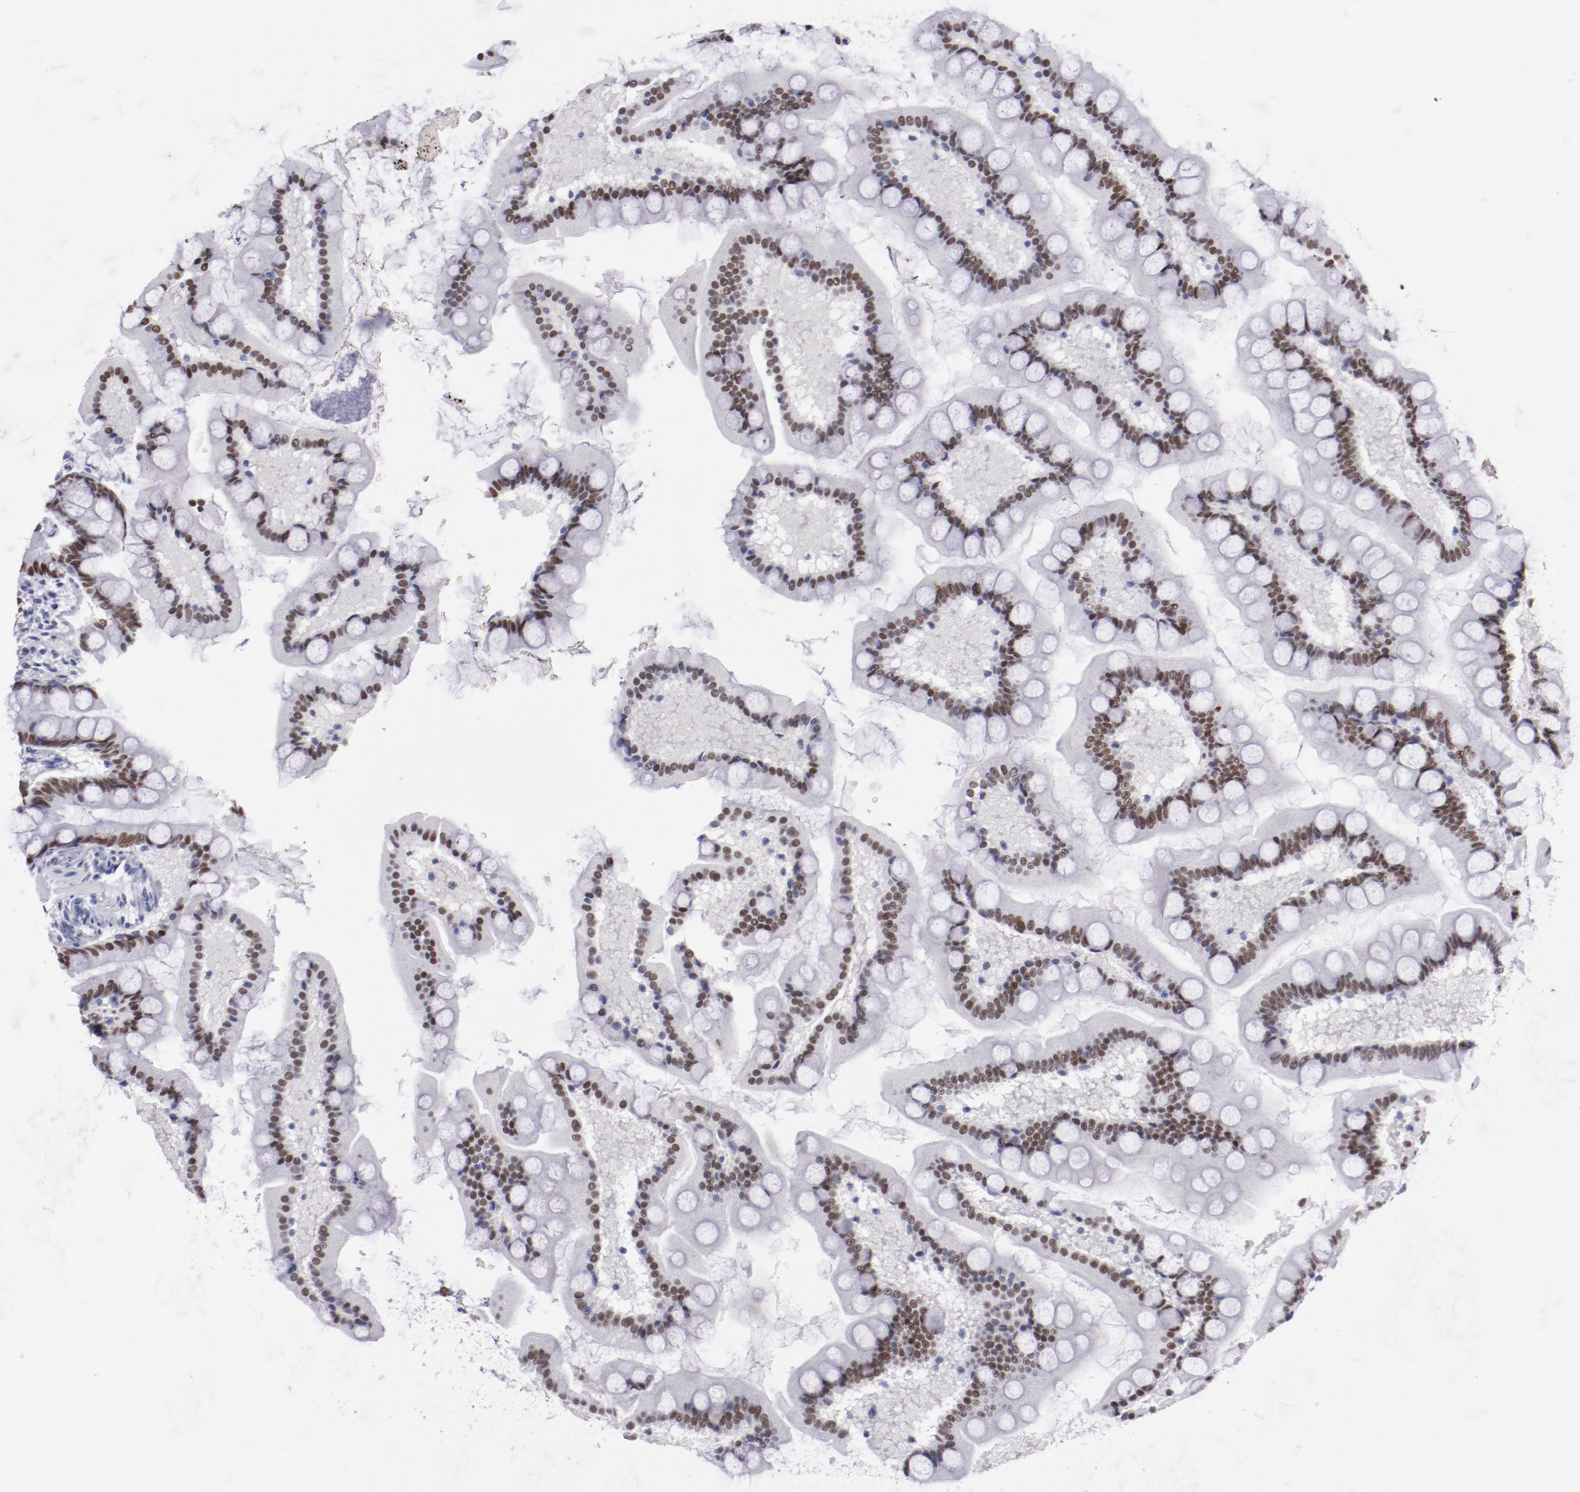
{"staining": {"intensity": "moderate", "quantity": ">75%", "location": "nuclear"}, "tissue": "small intestine", "cell_type": "Glandular cells", "image_type": "normal", "snomed": [{"axis": "morphology", "description": "Normal tissue, NOS"}, {"axis": "topography", "description": "Small intestine"}], "caption": "Immunohistochemistry of benign human small intestine shows medium levels of moderate nuclear positivity in approximately >75% of glandular cells.", "gene": "HNF1B", "patient": {"sex": "male", "age": 41}}